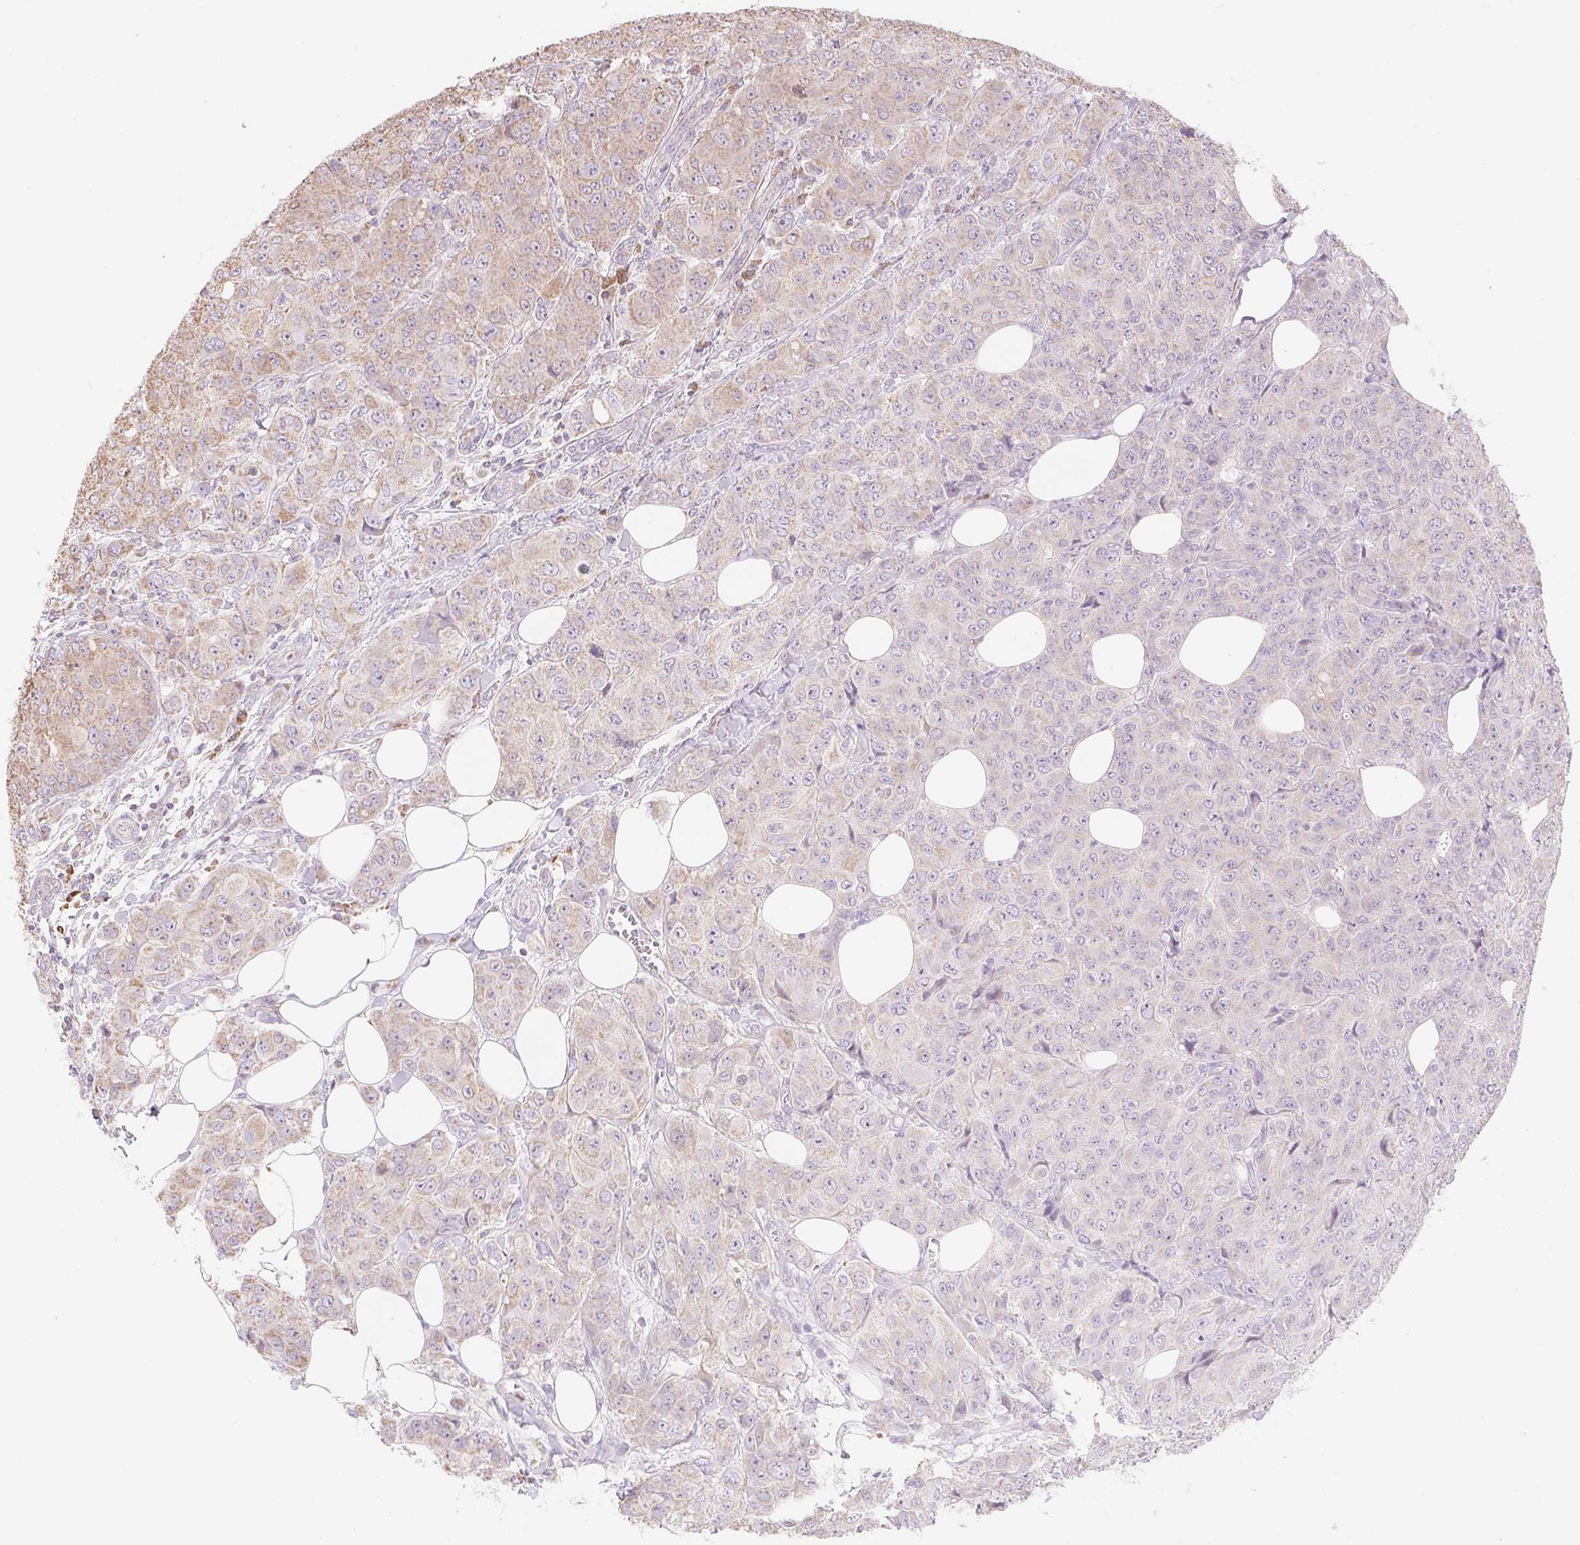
{"staining": {"intensity": "weak", "quantity": "25%-75%", "location": "cytoplasmic/membranous"}, "tissue": "breast cancer", "cell_type": "Tumor cells", "image_type": "cancer", "snomed": [{"axis": "morphology", "description": "Duct carcinoma"}, {"axis": "topography", "description": "Breast"}], "caption": "Weak cytoplasmic/membranous protein positivity is present in about 25%-75% of tumor cells in breast cancer (intraductal carcinoma).", "gene": "DHX35", "patient": {"sex": "female", "age": 43}}